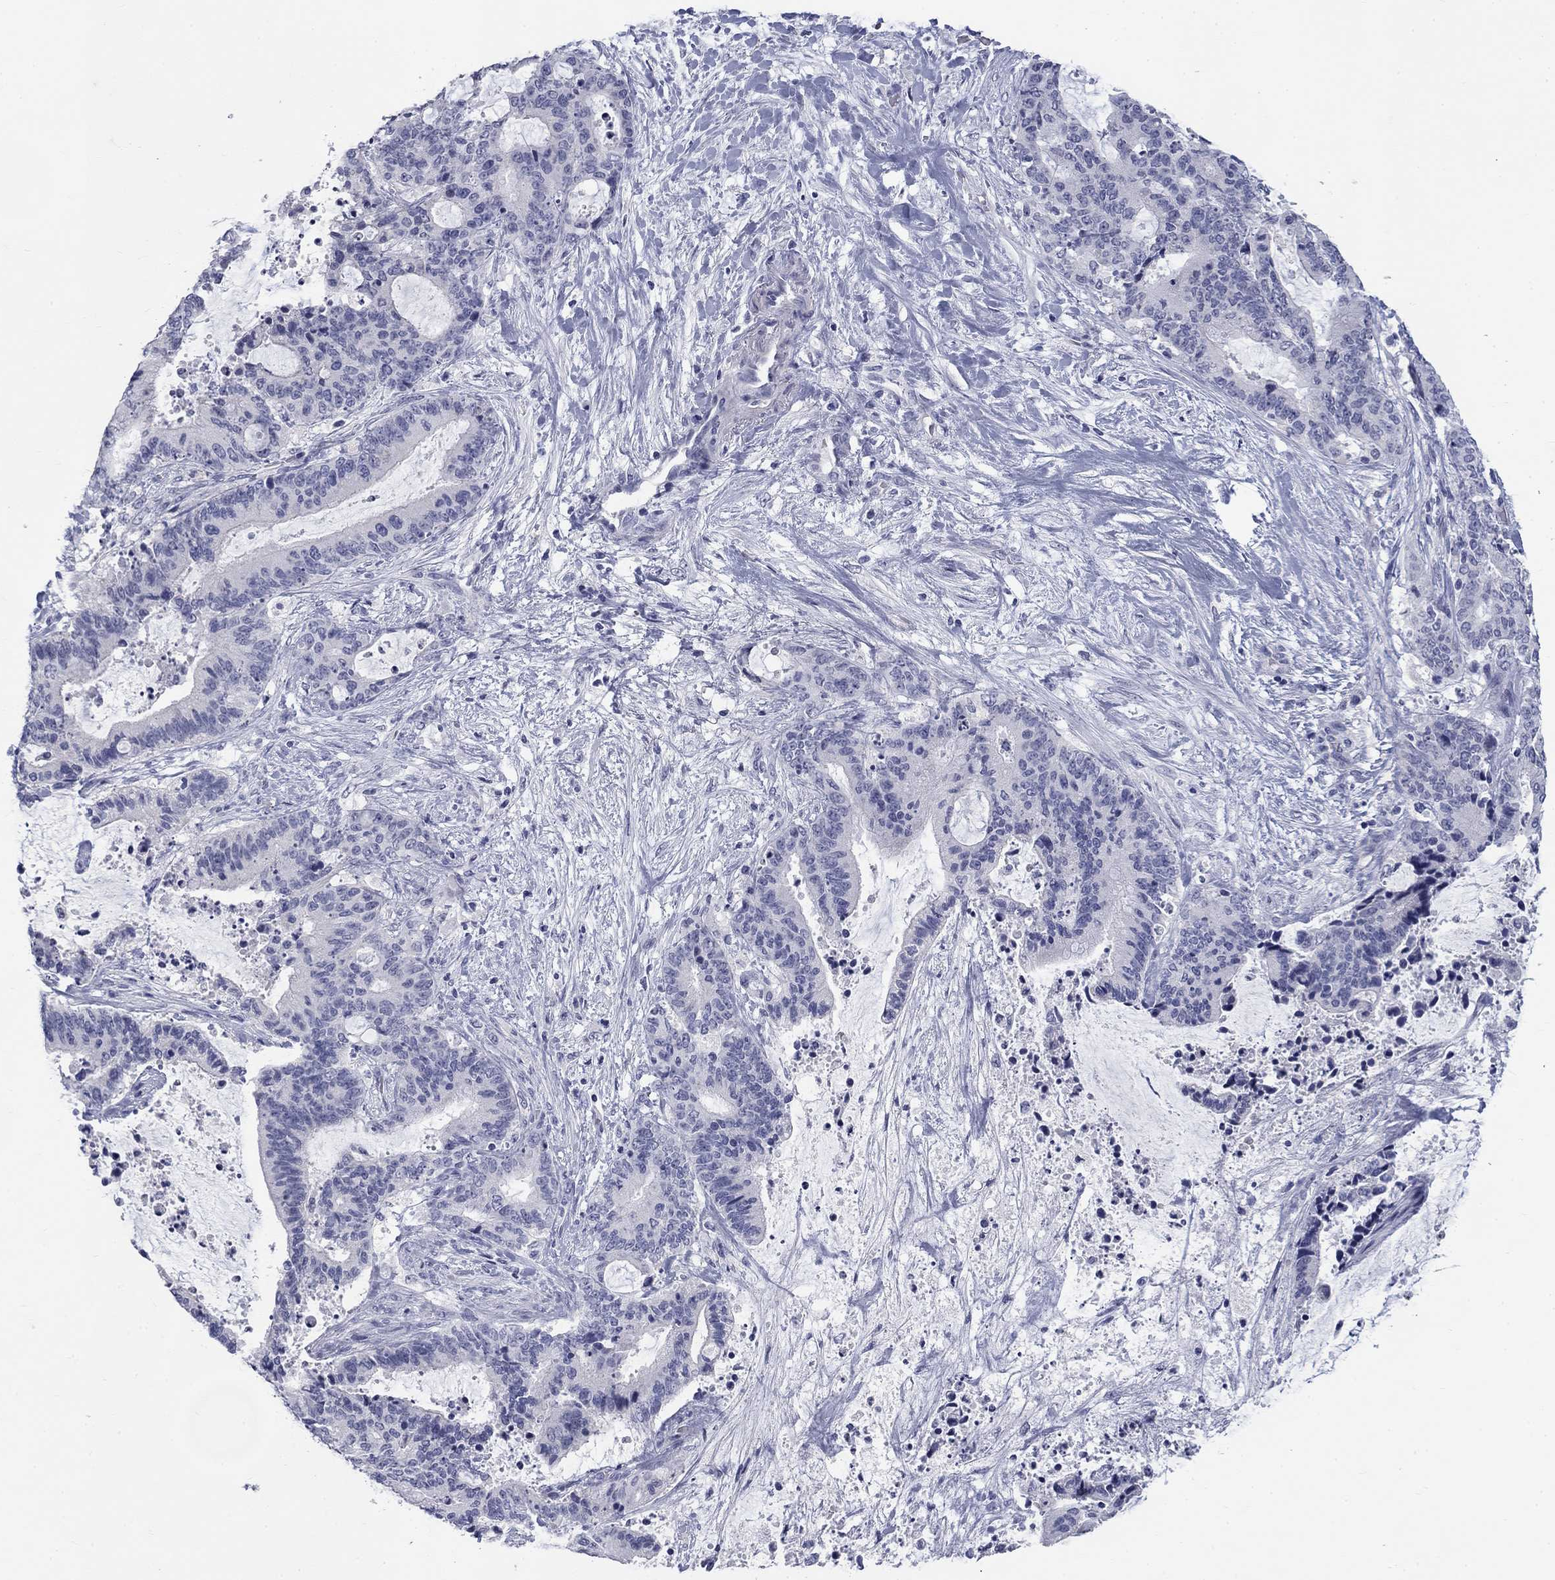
{"staining": {"intensity": "negative", "quantity": "none", "location": "none"}, "tissue": "liver cancer", "cell_type": "Tumor cells", "image_type": "cancer", "snomed": [{"axis": "morphology", "description": "Cholangiocarcinoma"}, {"axis": "topography", "description": "Liver"}], "caption": "High power microscopy micrograph of an IHC micrograph of cholangiocarcinoma (liver), revealing no significant expression in tumor cells.", "gene": "ELAVL4", "patient": {"sex": "female", "age": 73}}